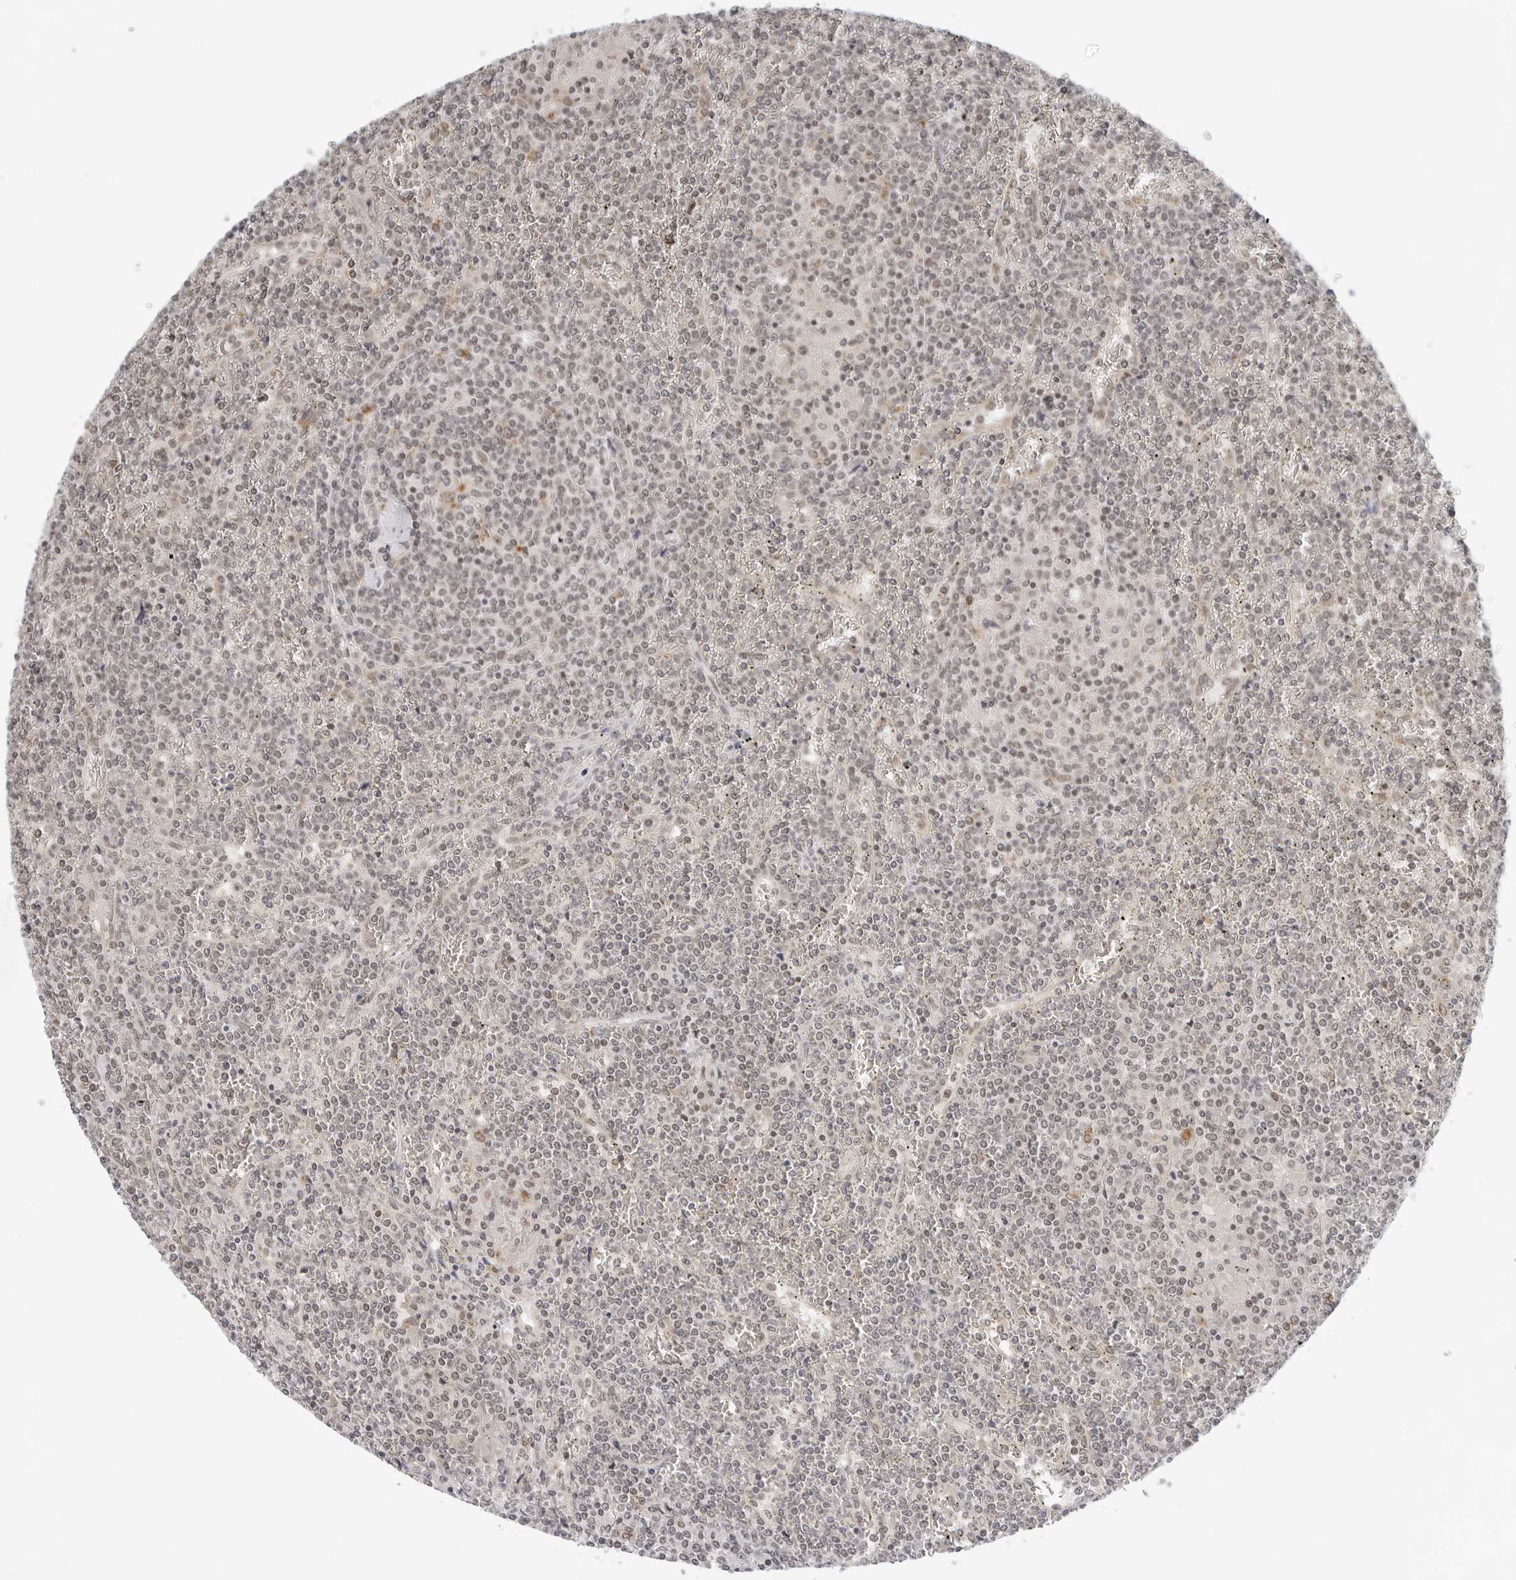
{"staining": {"intensity": "weak", "quantity": ">75%", "location": "nuclear"}, "tissue": "lymphoma", "cell_type": "Tumor cells", "image_type": "cancer", "snomed": [{"axis": "morphology", "description": "Malignant lymphoma, non-Hodgkin's type, Low grade"}, {"axis": "topography", "description": "Spleen"}], "caption": "A low amount of weak nuclear expression is seen in approximately >75% of tumor cells in lymphoma tissue.", "gene": "TOX4", "patient": {"sex": "female", "age": 19}}